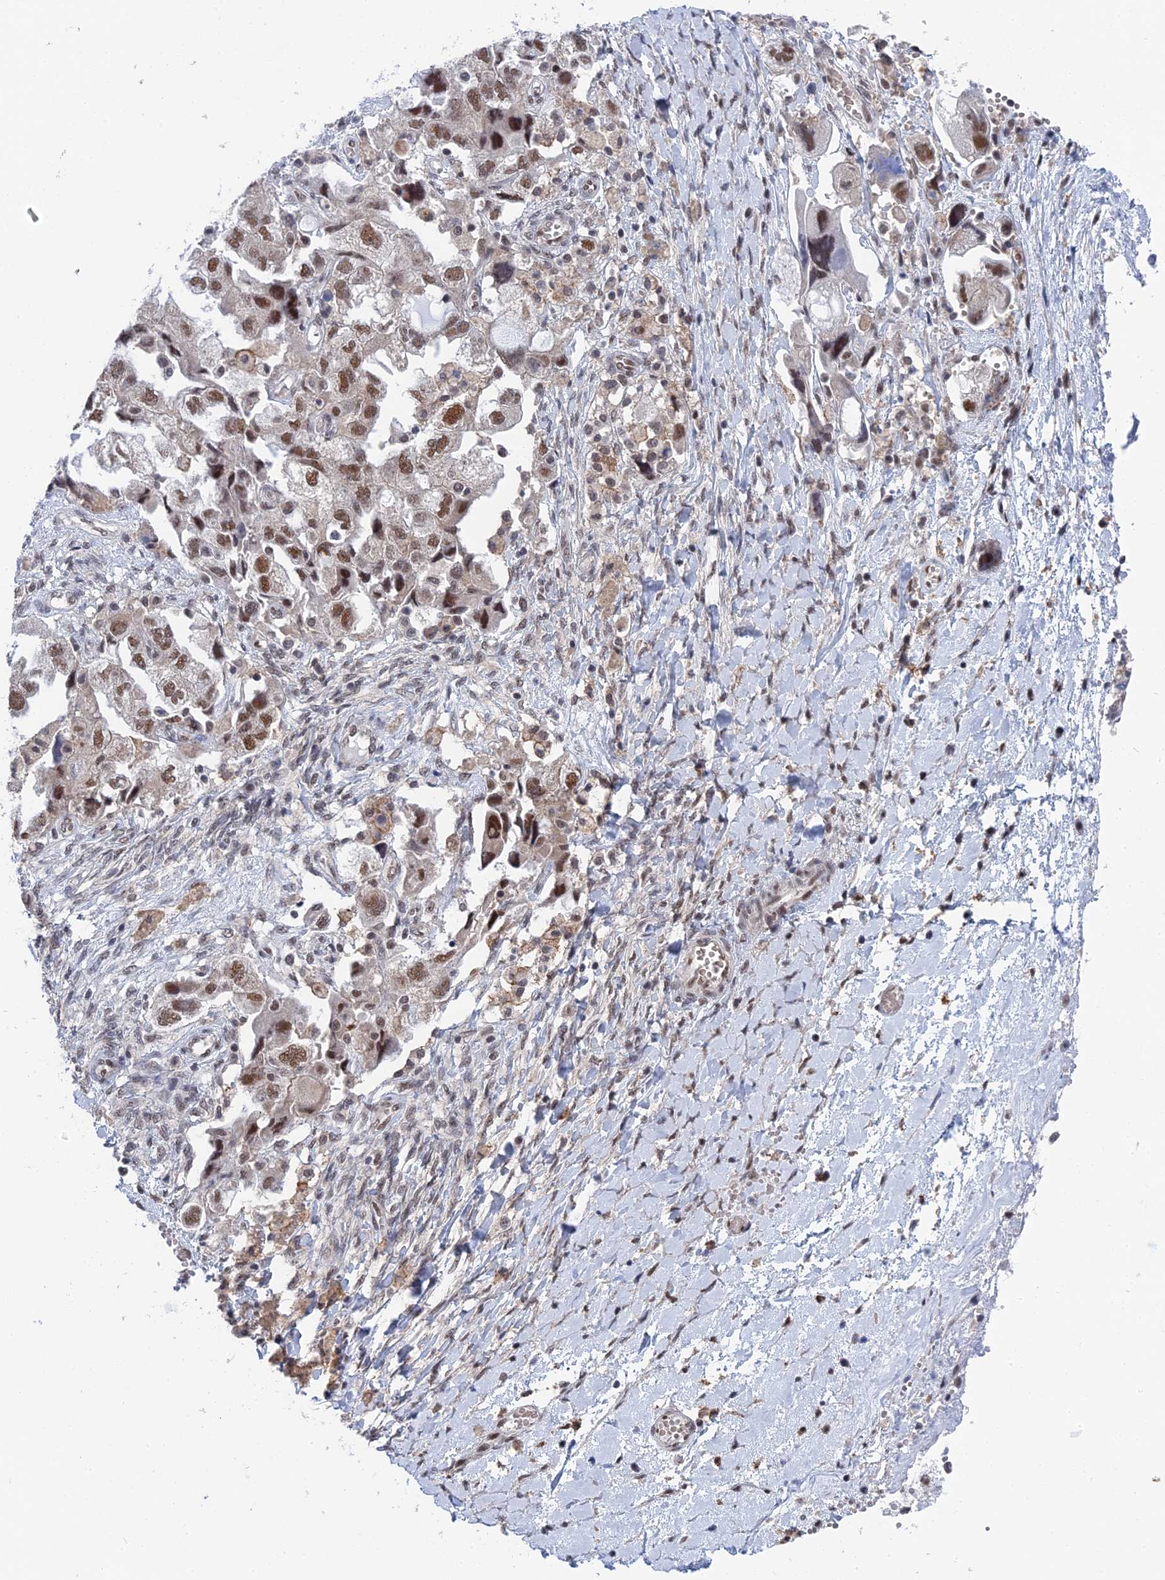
{"staining": {"intensity": "moderate", "quantity": ">75%", "location": "nuclear"}, "tissue": "ovarian cancer", "cell_type": "Tumor cells", "image_type": "cancer", "snomed": [{"axis": "morphology", "description": "Carcinoma, NOS"}, {"axis": "morphology", "description": "Cystadenocarcinoma, serous, NOS"}, {"axis": "topography", "description": "Ovary"}], "caption": "Brown immunohistochemical staining in human serous cystadenocarcinoma (ovarian) demonstrates moderate nuclear staining in about >75% of tumor cells. The staining is performed using DAB (3,3'-diaminobenzidine) brown chromogen to label protein expression. The nuclei are counter-stained blue using hematoxylin.", "gene": "TSSC4", "patient": {"sex": "female", "age": 69}}